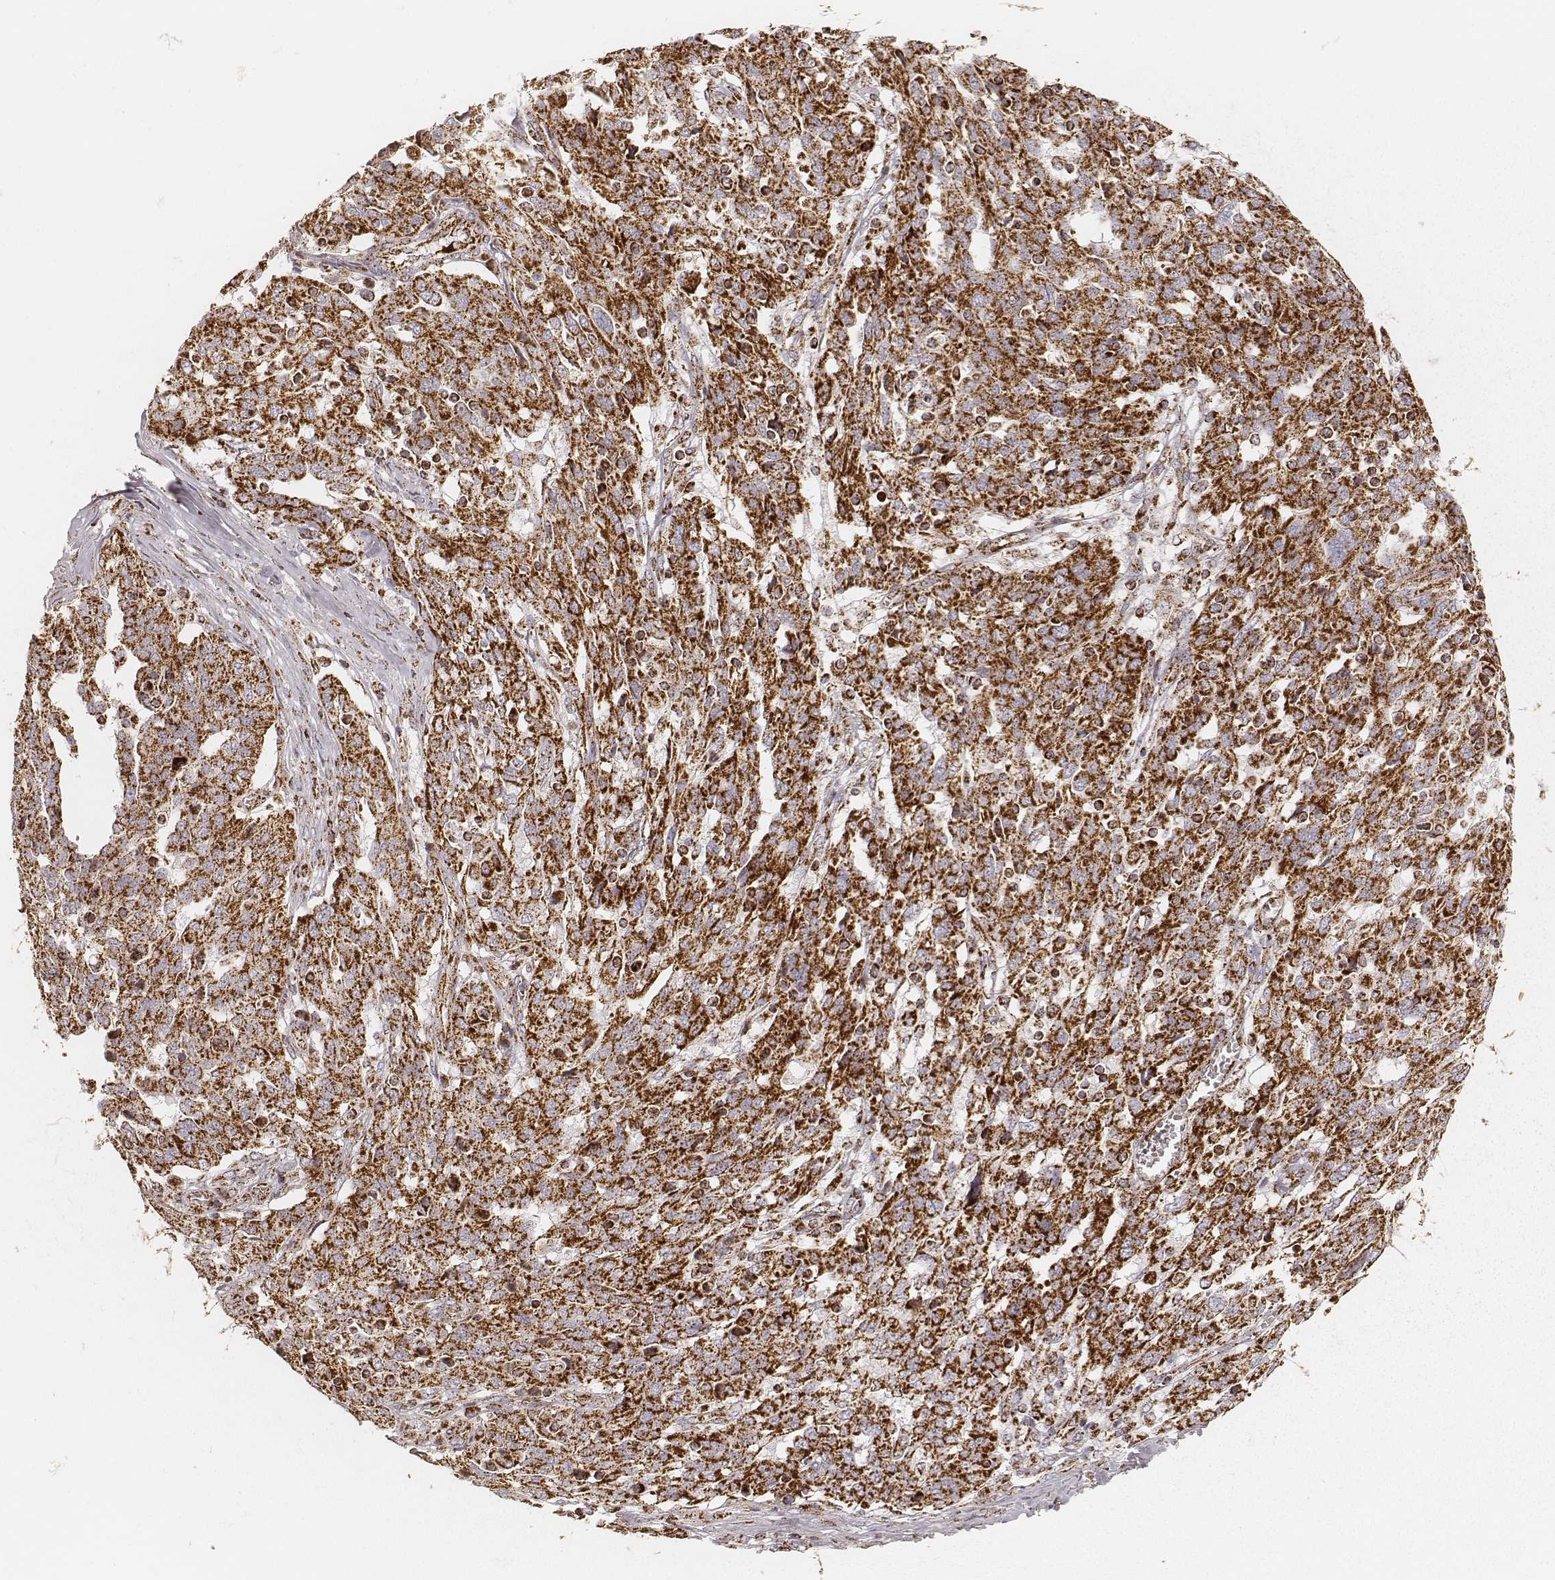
{"staining": {"intensity": "strong", "quantity": ">75%", "location": "cytoplasmic/membranous"}, "tissue": "ovarian cancer", "cell_type": "Tumor cells", "image_type": "cancer", "snomed": [{"axis": "morphology", "description": "Cystadenocarcinoma, serous, NOS"}, {"axis": "topography", "description": "Ovary"}], "caption": "This image displays IHC staining of human ovarian cancer, with high strong cytoplasmic/membranous staining in about >75% of tumor cells.", "gene": "CS", "patient": {"sex": "female", "age": 67}}